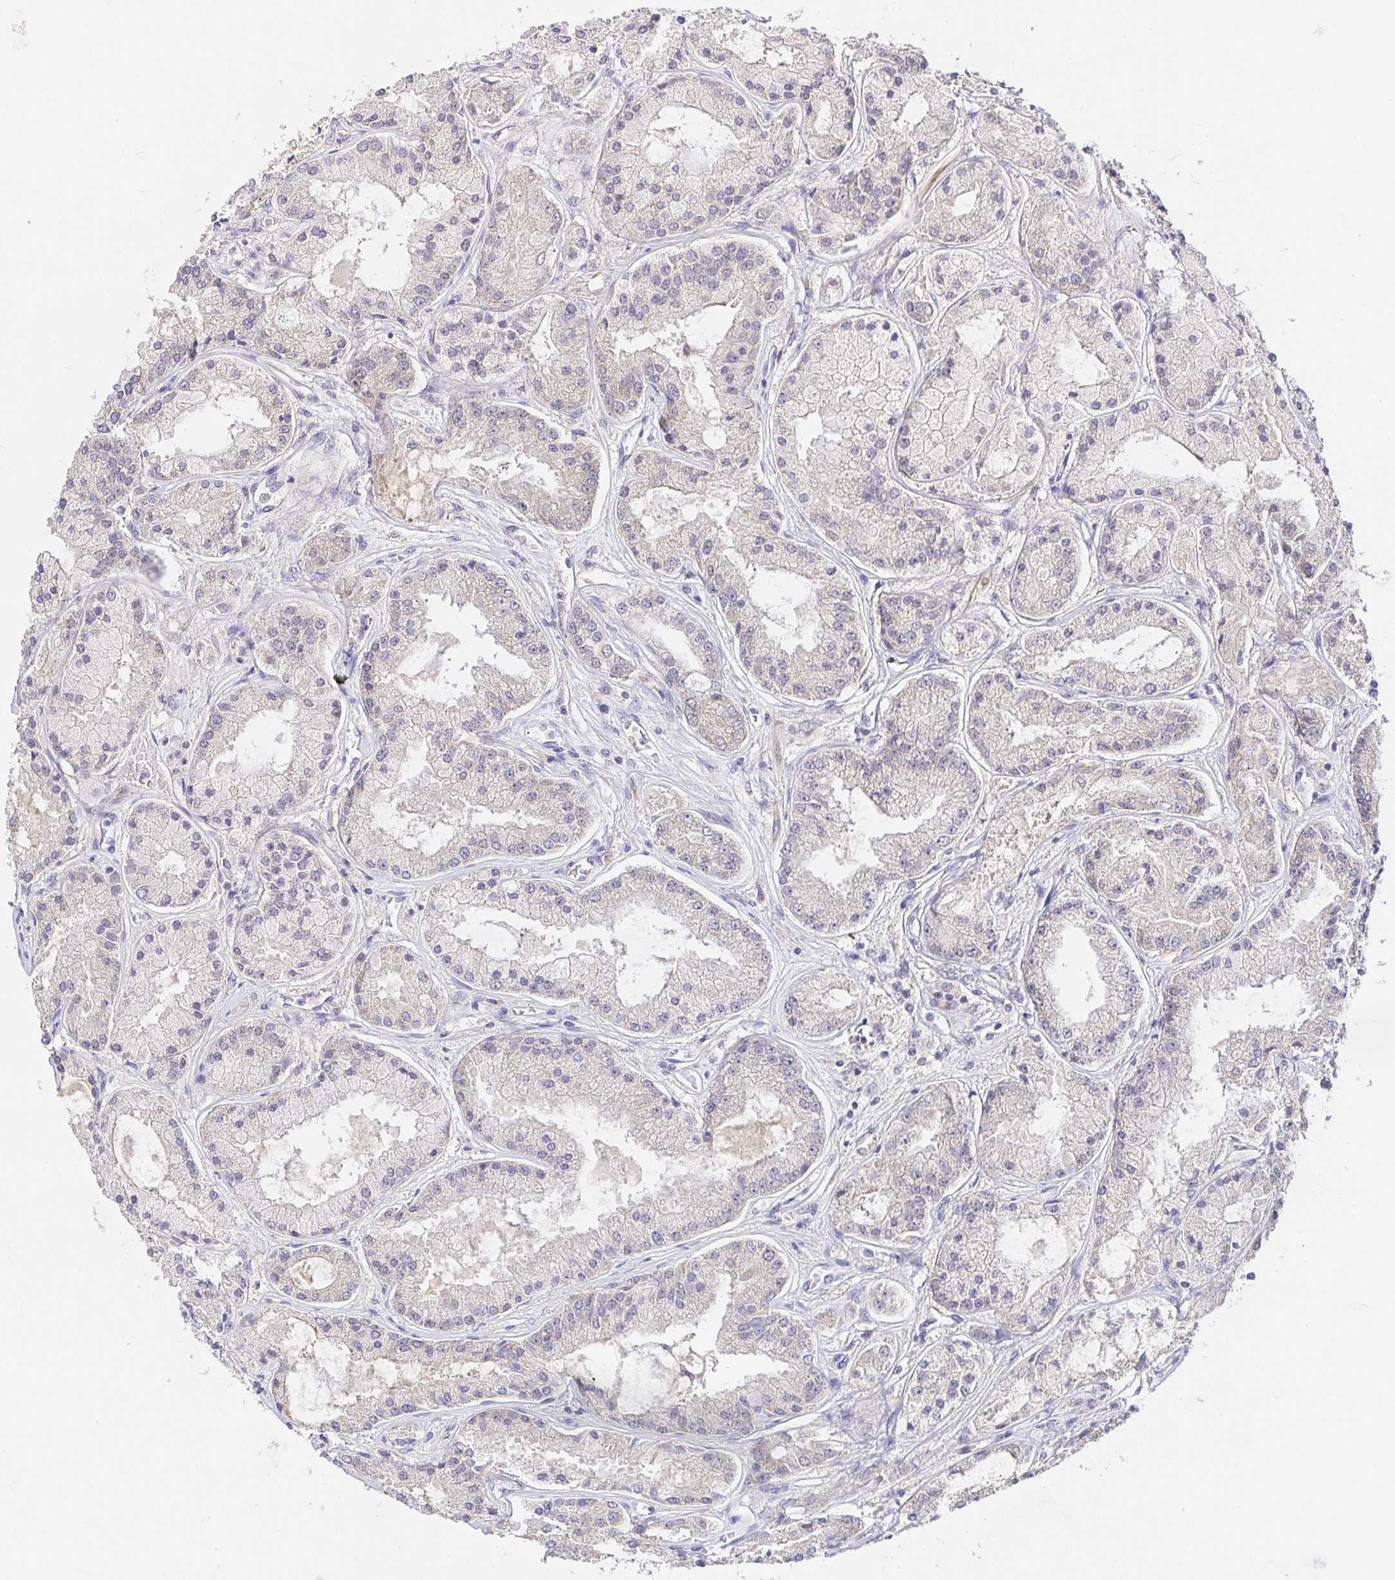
{"staining": {"intensity": "weak", "quantity": "25%-75%", "location": "cytoplasmic/membranous"}, "tissue": "prostate cancer", "cell_type": "Tumor cells", "image_type": "cancer", "snomed": [{"axis": "morphology", "description": "Adenocarcinoma, High grade"}, {"axis": "topography", "description": "Prostate"}], "caption": "High-grade adenocarcinoma (prostate) tissue displays weak cytoplasmic/membranous positivity in approximately 25%-75% of tumor cells, visualized by immunohistochemistry.", "gene": "ZDHHC11", "patient": {"sex": "male", "age": 67}}